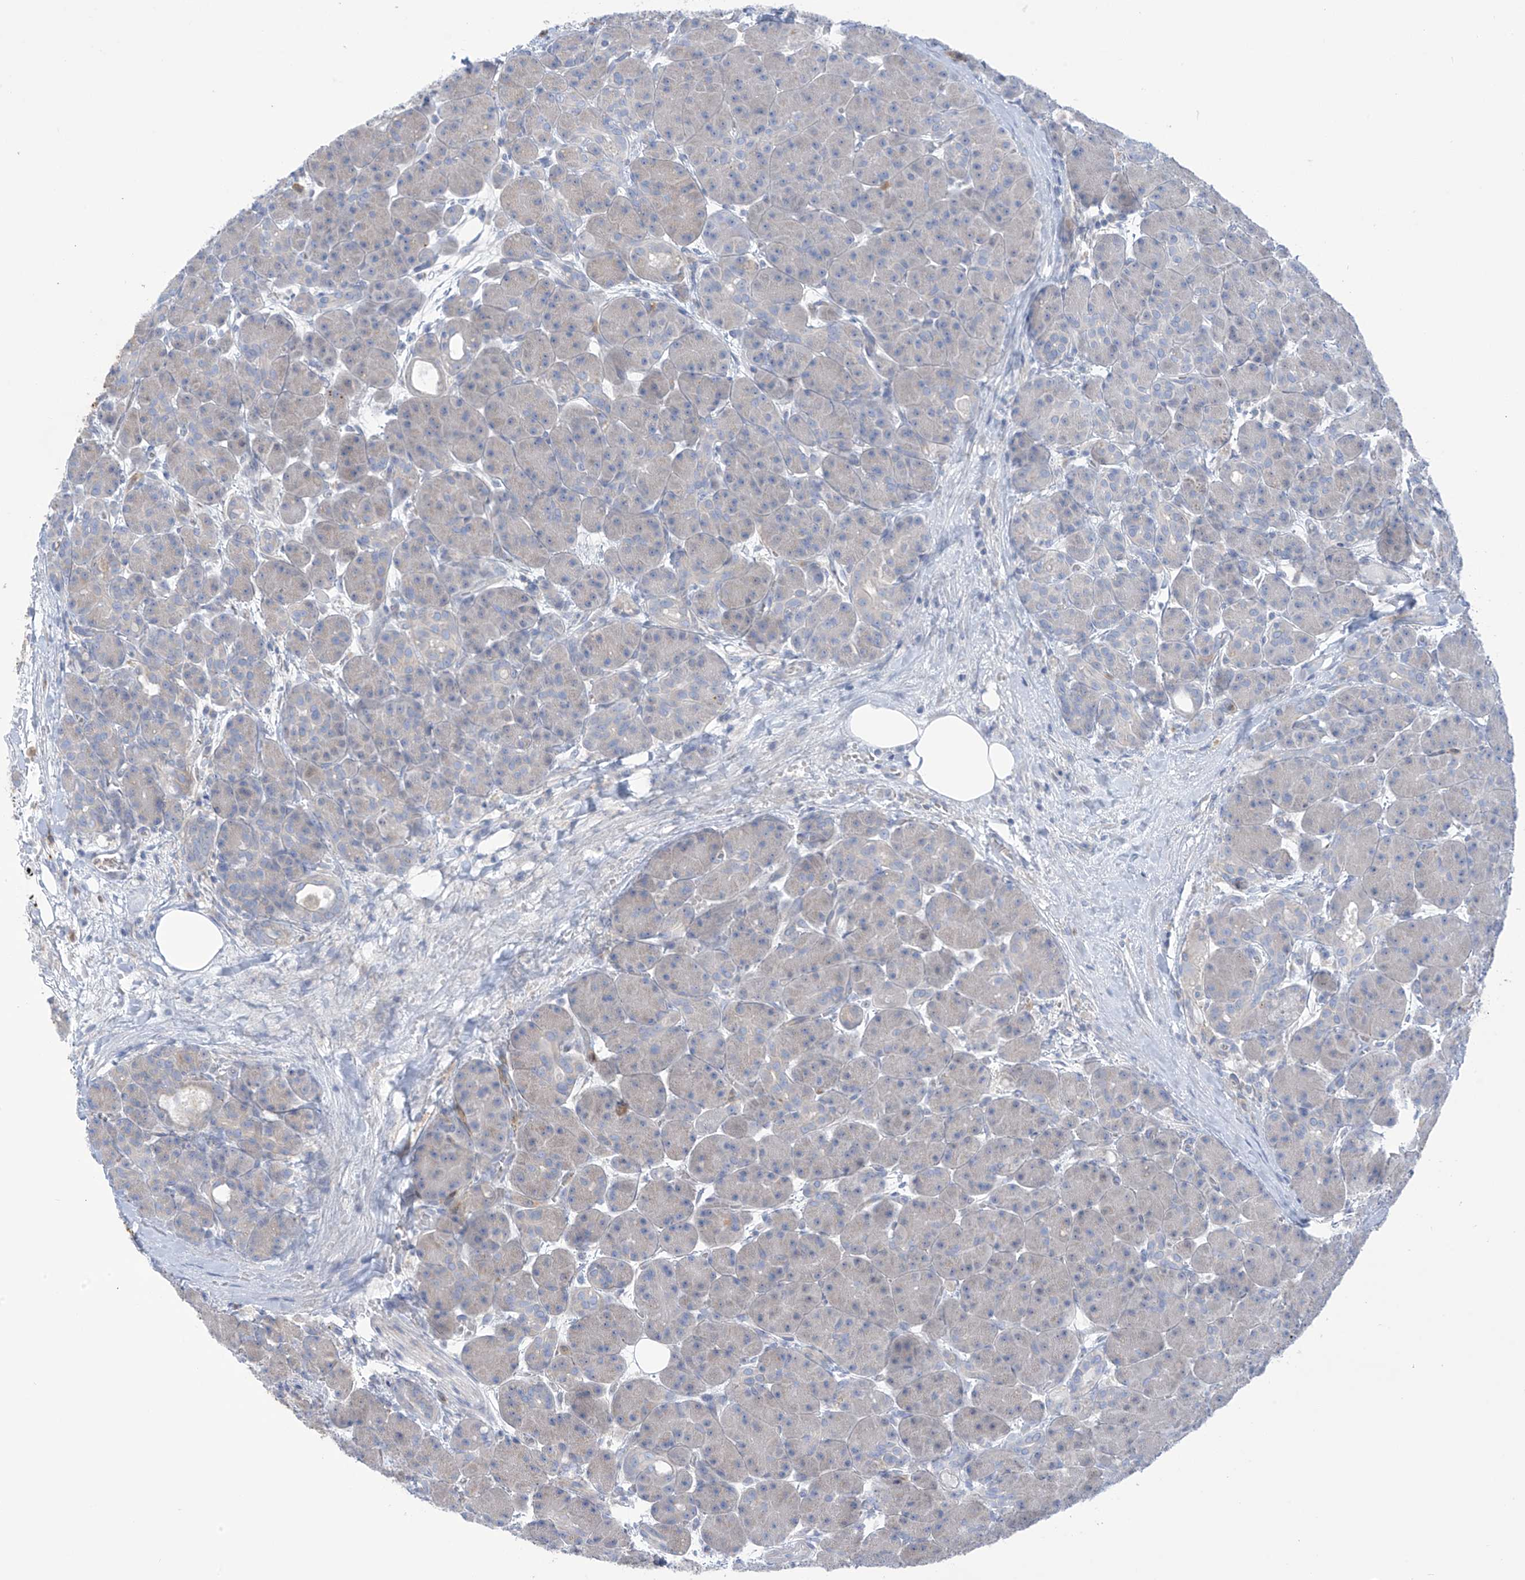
{"staining": {"intensity": "negative", "quantity": "none", "location": "none"}, "tissue": "pancreas", "cell_type": "Exocrine glandular cells", "image_type": "normal", "snomed": [{"axis": "morphology", "description": "Normal tissue, NOS"}, {"axis": "topography", "description": "Pancreas"}], "caption": "Immunohistochemistry (IHC) histopathology image of benign pancreas: human pancreas stained with DAB exhibits no significant protein expression in exocrine glandular cells.", "gene": "FABP2", "patient": {"sex": "male", "age": 63}}